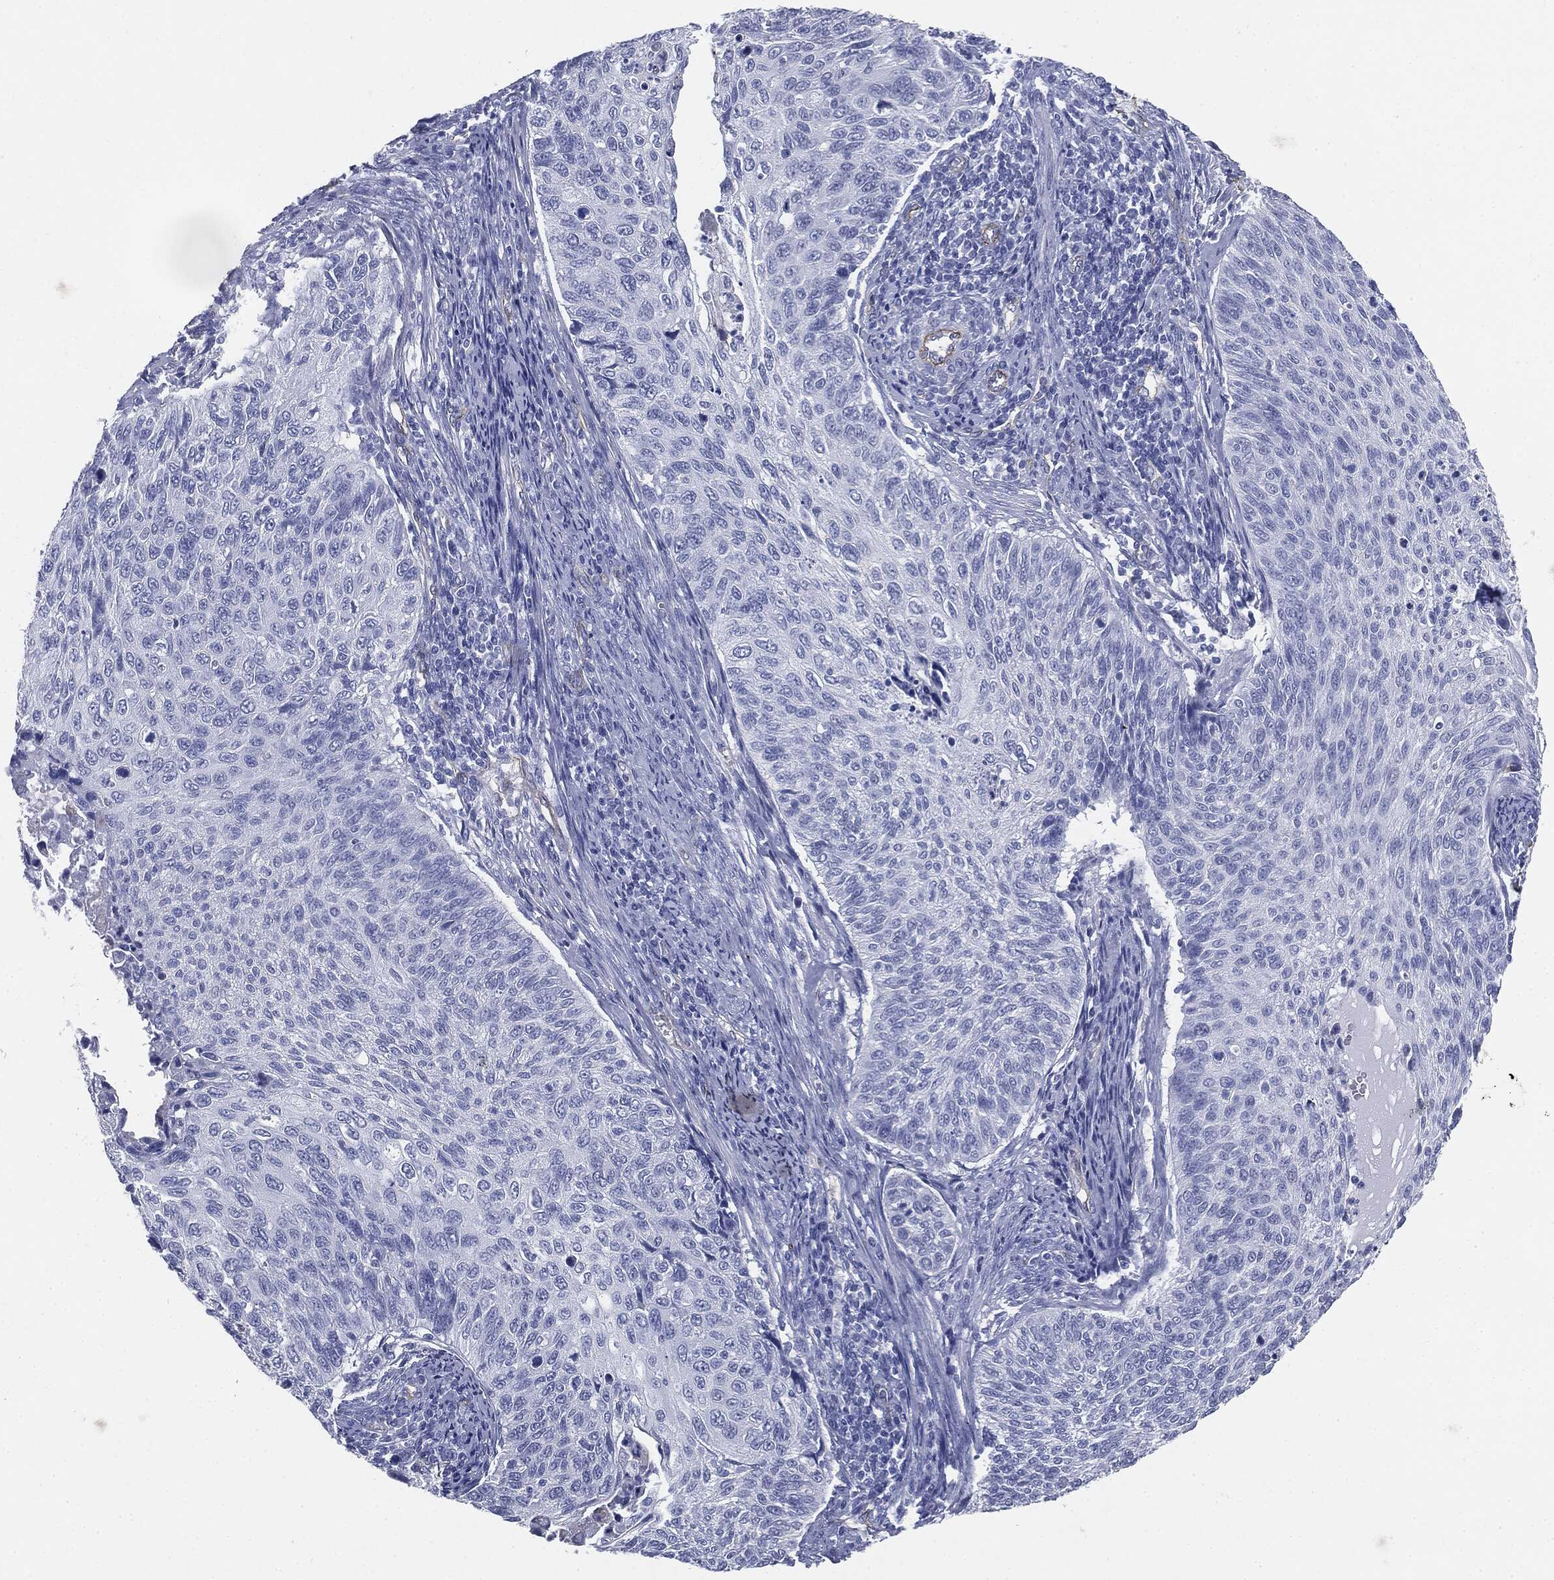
{"staining": {"intensity": "negative", "quantity": "none", "location": "none"}, "tissue": "cervical cancer", "cell_type": "Tumor cells", "image_type": "cancer", "snomed": [{"axis": "morphology", "description": "Squamous cell carcinoma, NOS"}, {"axis": "topography", "description": "Cervix"}], "caption": "This is an IHC image of cervical cancer. There is no expression in tumor cells.", "gene": "MUC5AC", "patient": {"sex": "female", "age": 70}}